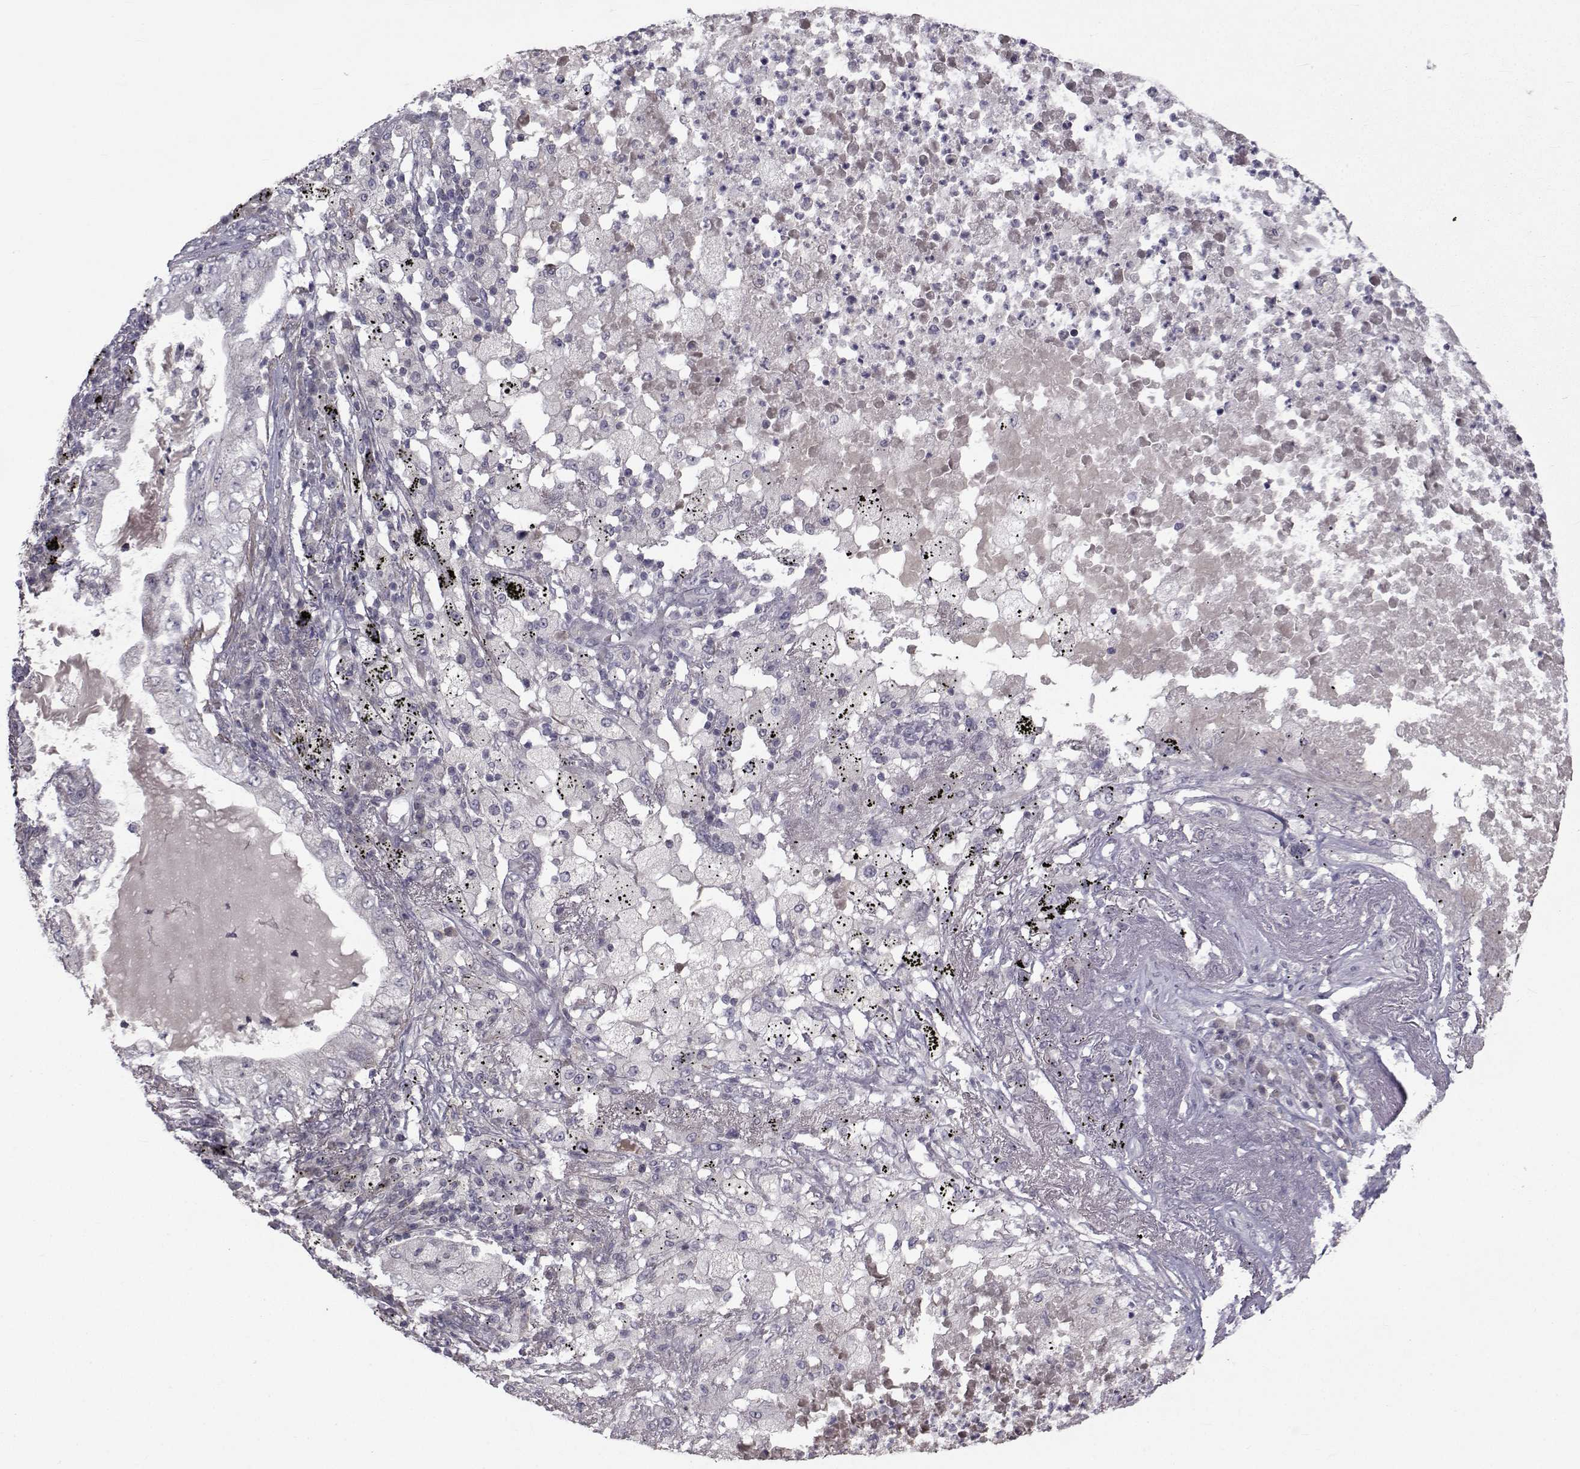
{"staining": {"intensity": "negative", "quantity": "none", "location": "none"}, "tissue": "lung cancer", "cell_type": "Tumor cells", "image_type": "cancer", "snomed": [{"axis": "morphology", "description": "Adenocarcinoma, NOS"}, {"axis": "topography", "description": "Lung"}], "caption": "Lung cancer stained for a protein using immunohistochemistry (IHC) displays no expression tumor cells.", "gene": "FDXR", "patient": {"sex": "female", "age": 73}}